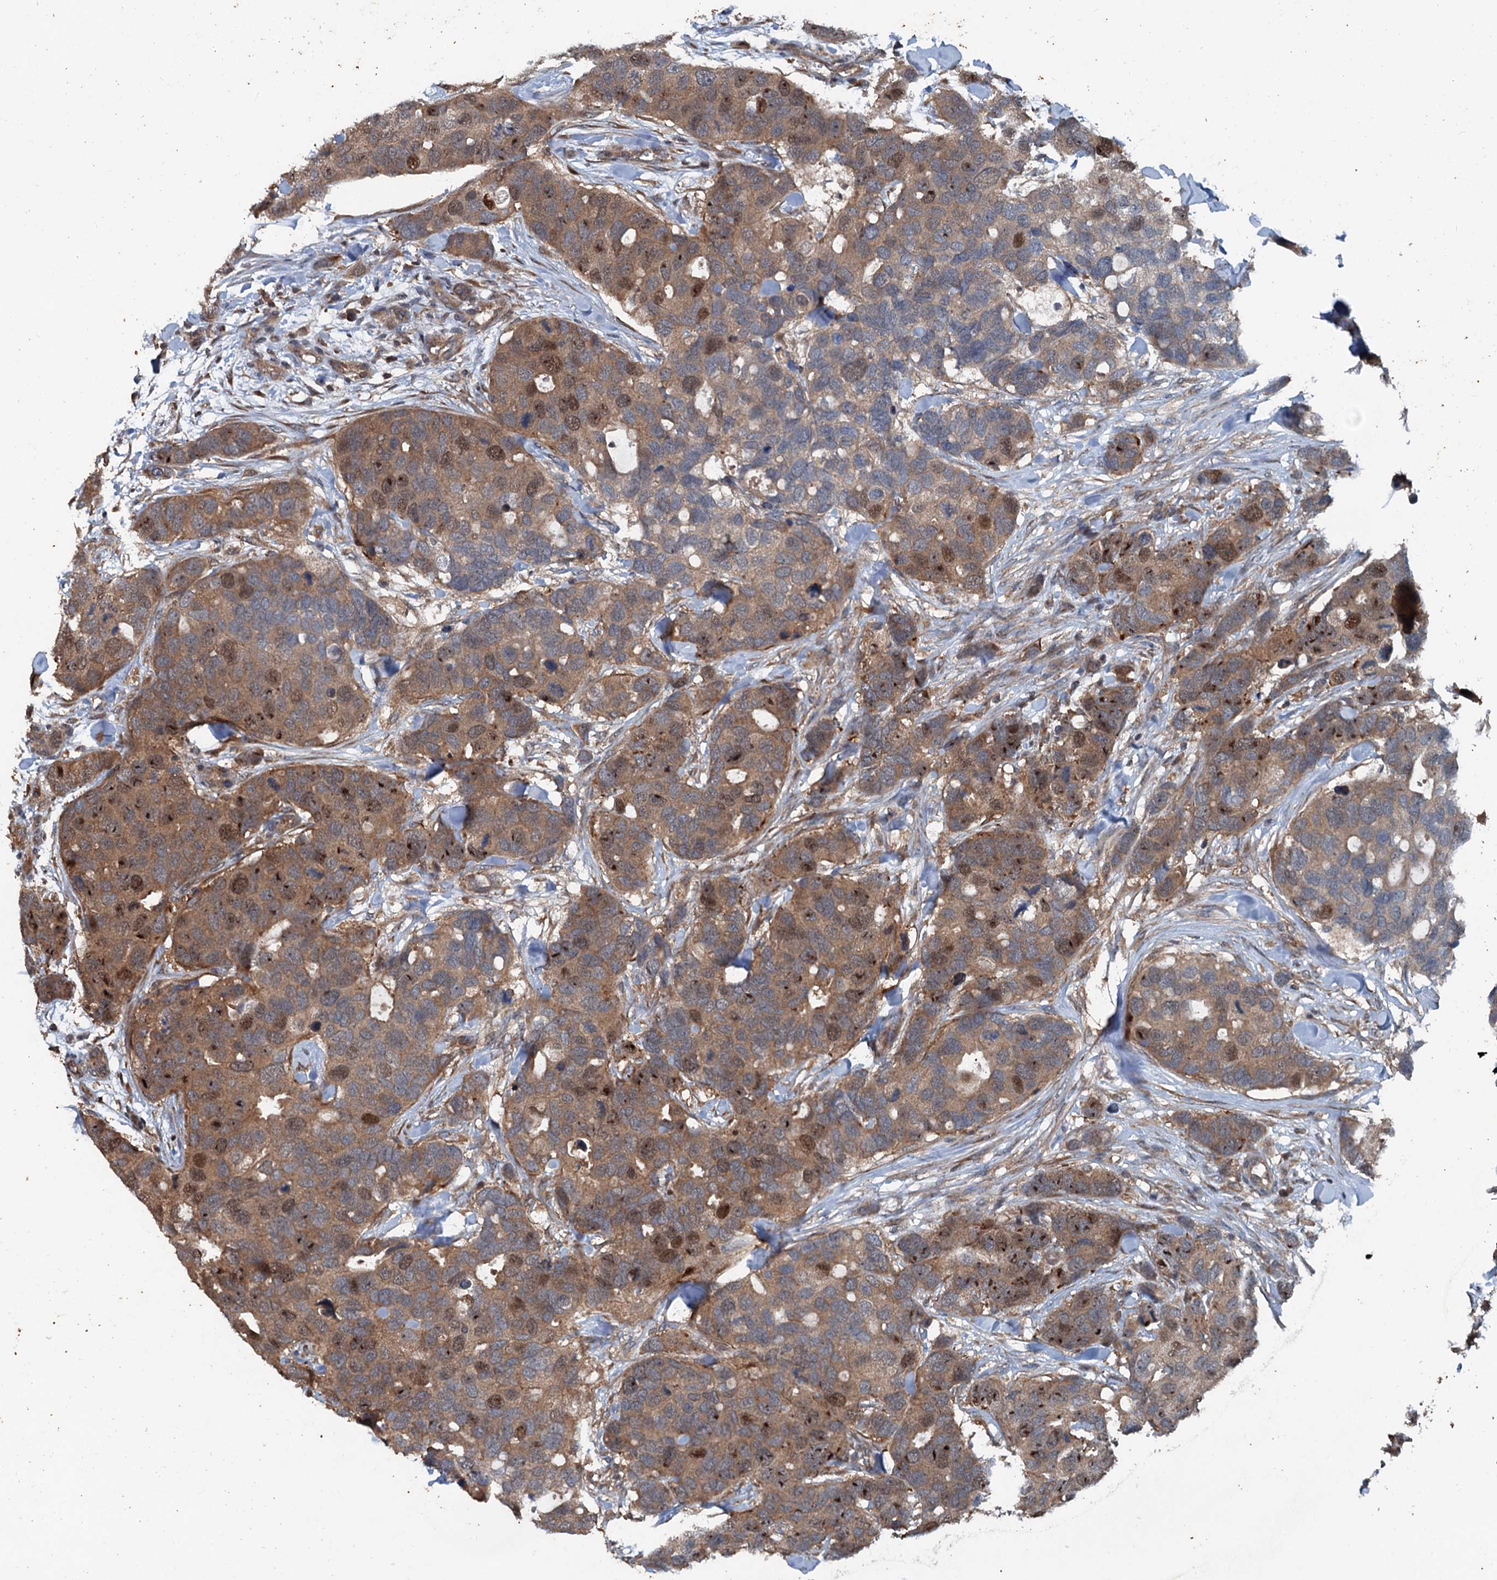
{"staining": {"intensity": "moderate", "quantity": ">75%", "location": "cytoplasmic/membranous,nuclear"}, "tissue": "breast cancer", "cell_type": "Tumor cells", "image_type": "cancer", "snomed": [{"axis": "morphology", "description": "Duct carcinoma"}, {"axis": "topography", "description": "Breast"}], "caption": "IHC histopathology image of neoplastic tissue: breast intraductal carcinoma stained using immunohistochemistry (IHC) reveals medium levels of moderate protein expression localized specifically in the cytoplasmic/membranous and nuclear of tumor cells, appearing as a cytoplasmic/membranous and nuclear brown color.", "gene": "TEDC1", "patient": {"sex": "female", "age": 83}}